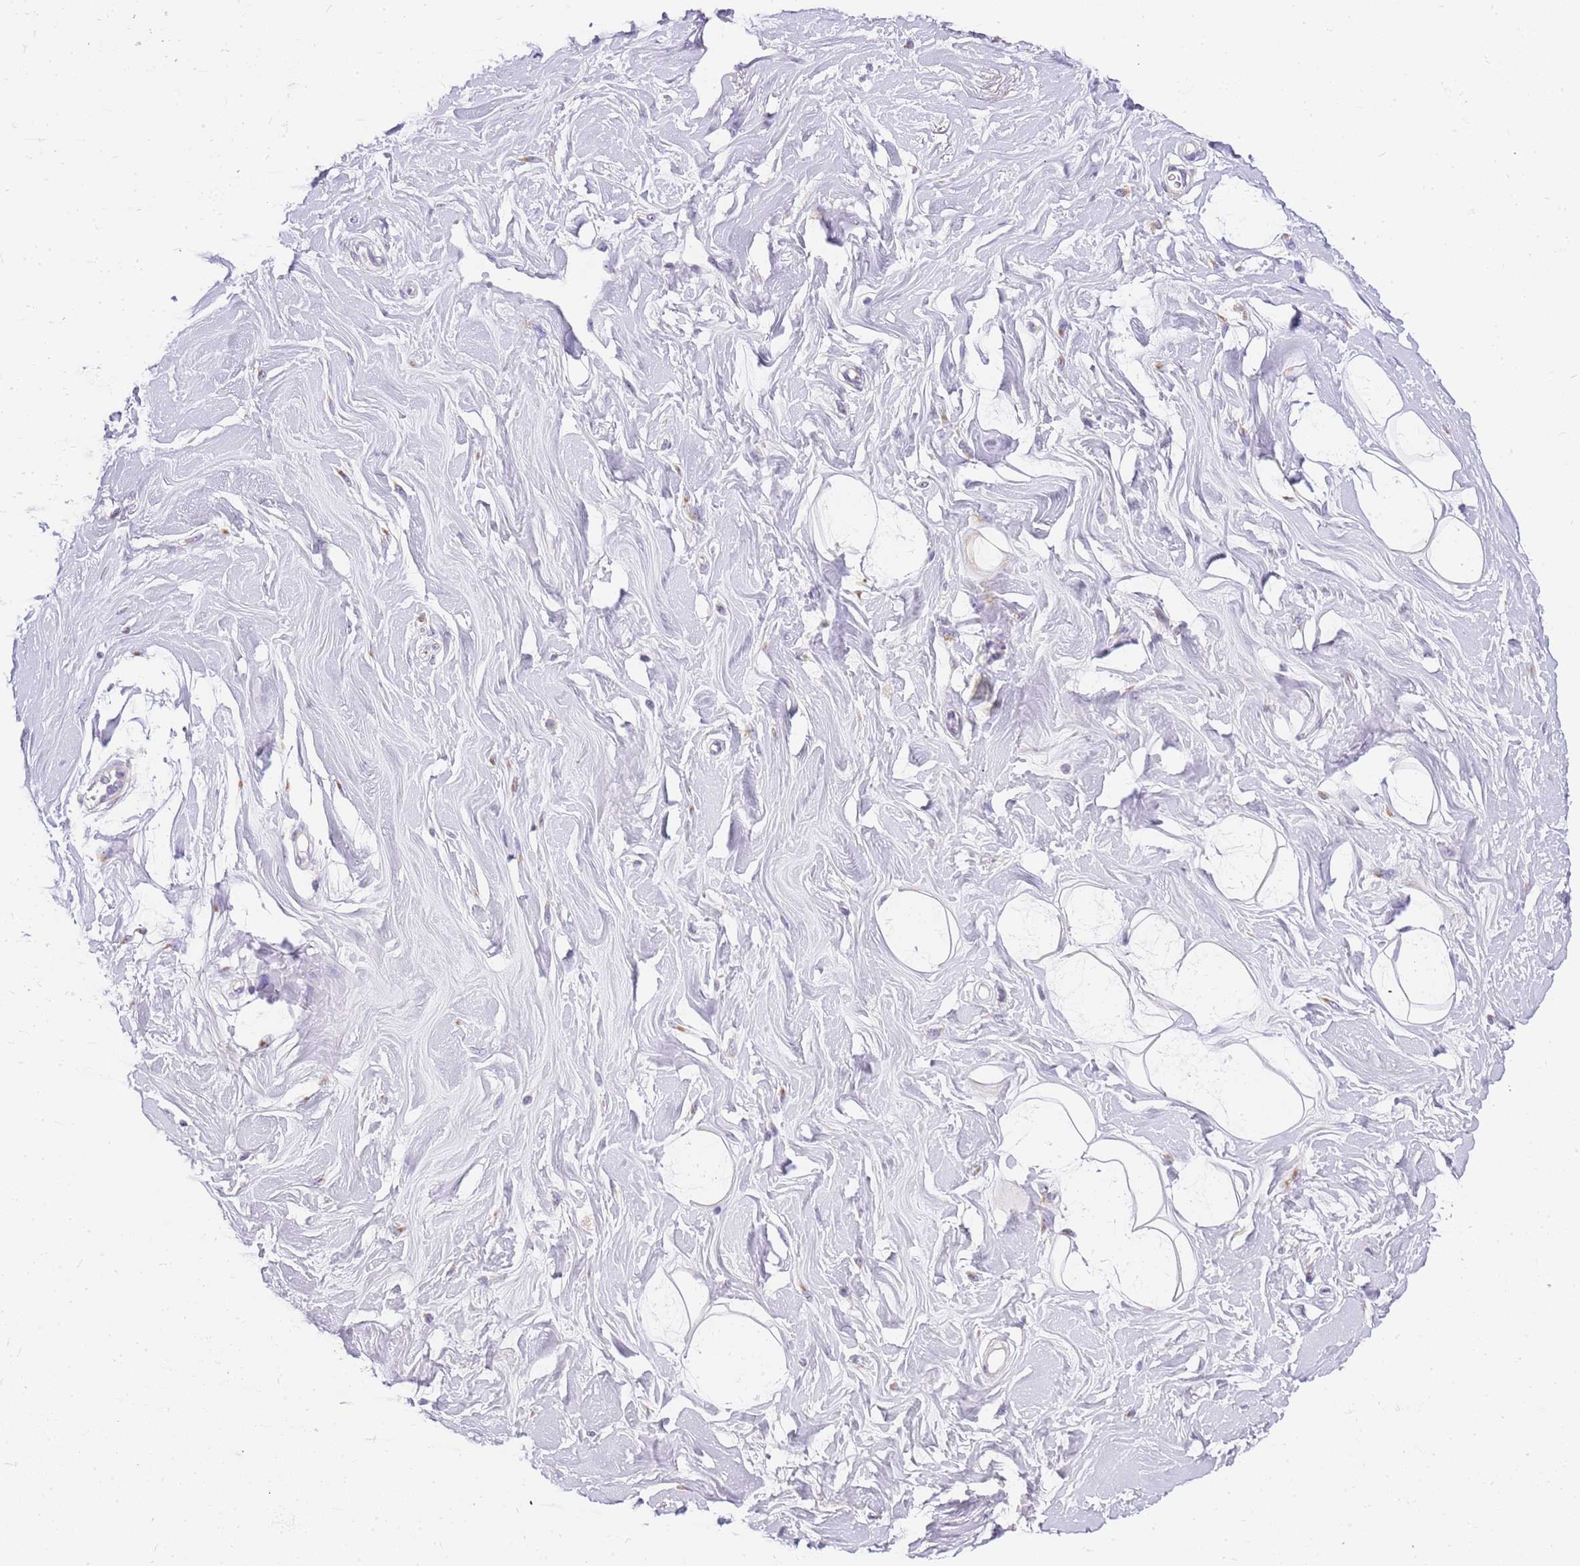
{"staining": {"intensity": "negative", "quantity": "none", "location": "none"}, "tissue": "adipose tissue", "cell_type": "Adipocytes", "image_type": "normal", "snomed": [{"axis": "morphology", "description": "Normal tissue, NOS"}, {"axis": "topography", "description": "Cartilage tissue"}, {"axis": "topography", "description": "Bronchus"}], "caption": "The IHC image has no significant positivity in adipocytes of adipose tissue. The staining is performed using DAB brown chromogen with nuclei counter-stained in using hematoxylin.", "gene": "DNAJA3", "patient": {"sex": "male", "age": 56}}